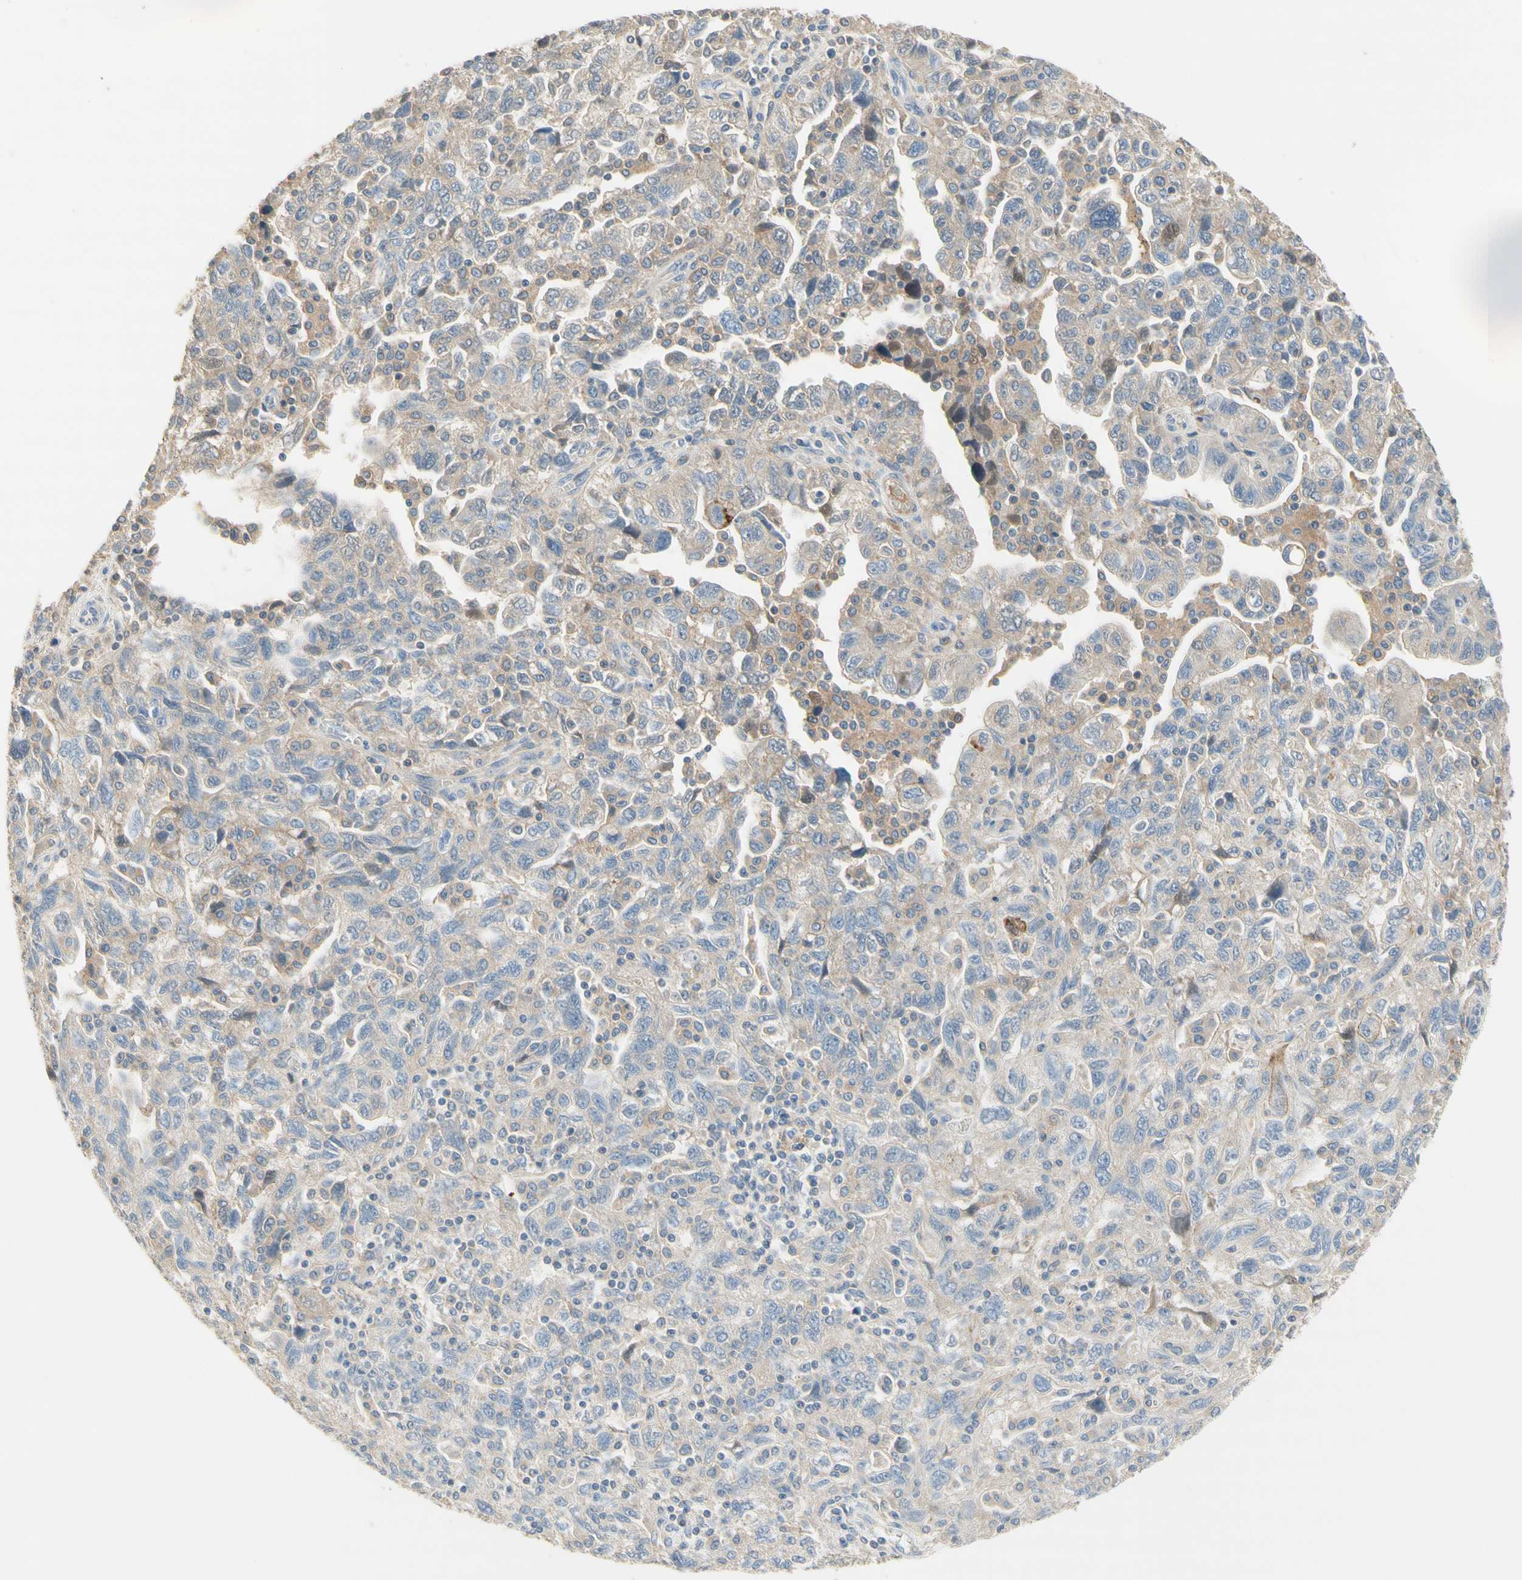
{"staining": {"intensity": "weak", "quantity": ">75%", "location": "cytoplasmic/membranous"}, "tissue": "ovarian cancer", "cell_type": "Tumor cells", "image_type": "cancer", "snomed": [{"axis": "morphology", "description": "Carcinoma, NOS"}, {"axis": "morphology", "description": "Cystadenocarcinoma, serous, NOS"}, {"axis": "topography", "description": "Ovary"}], "caption": "Protein expression by immunohistochemistry (IHC) reveals weak cytoplasmic/membranous staining in about >75% of tumor cells in ovarian cancer (serous cystadenocarcinoma).", "gene": "NECTIN4", "patient": {"sex": "female", "age": 69}}